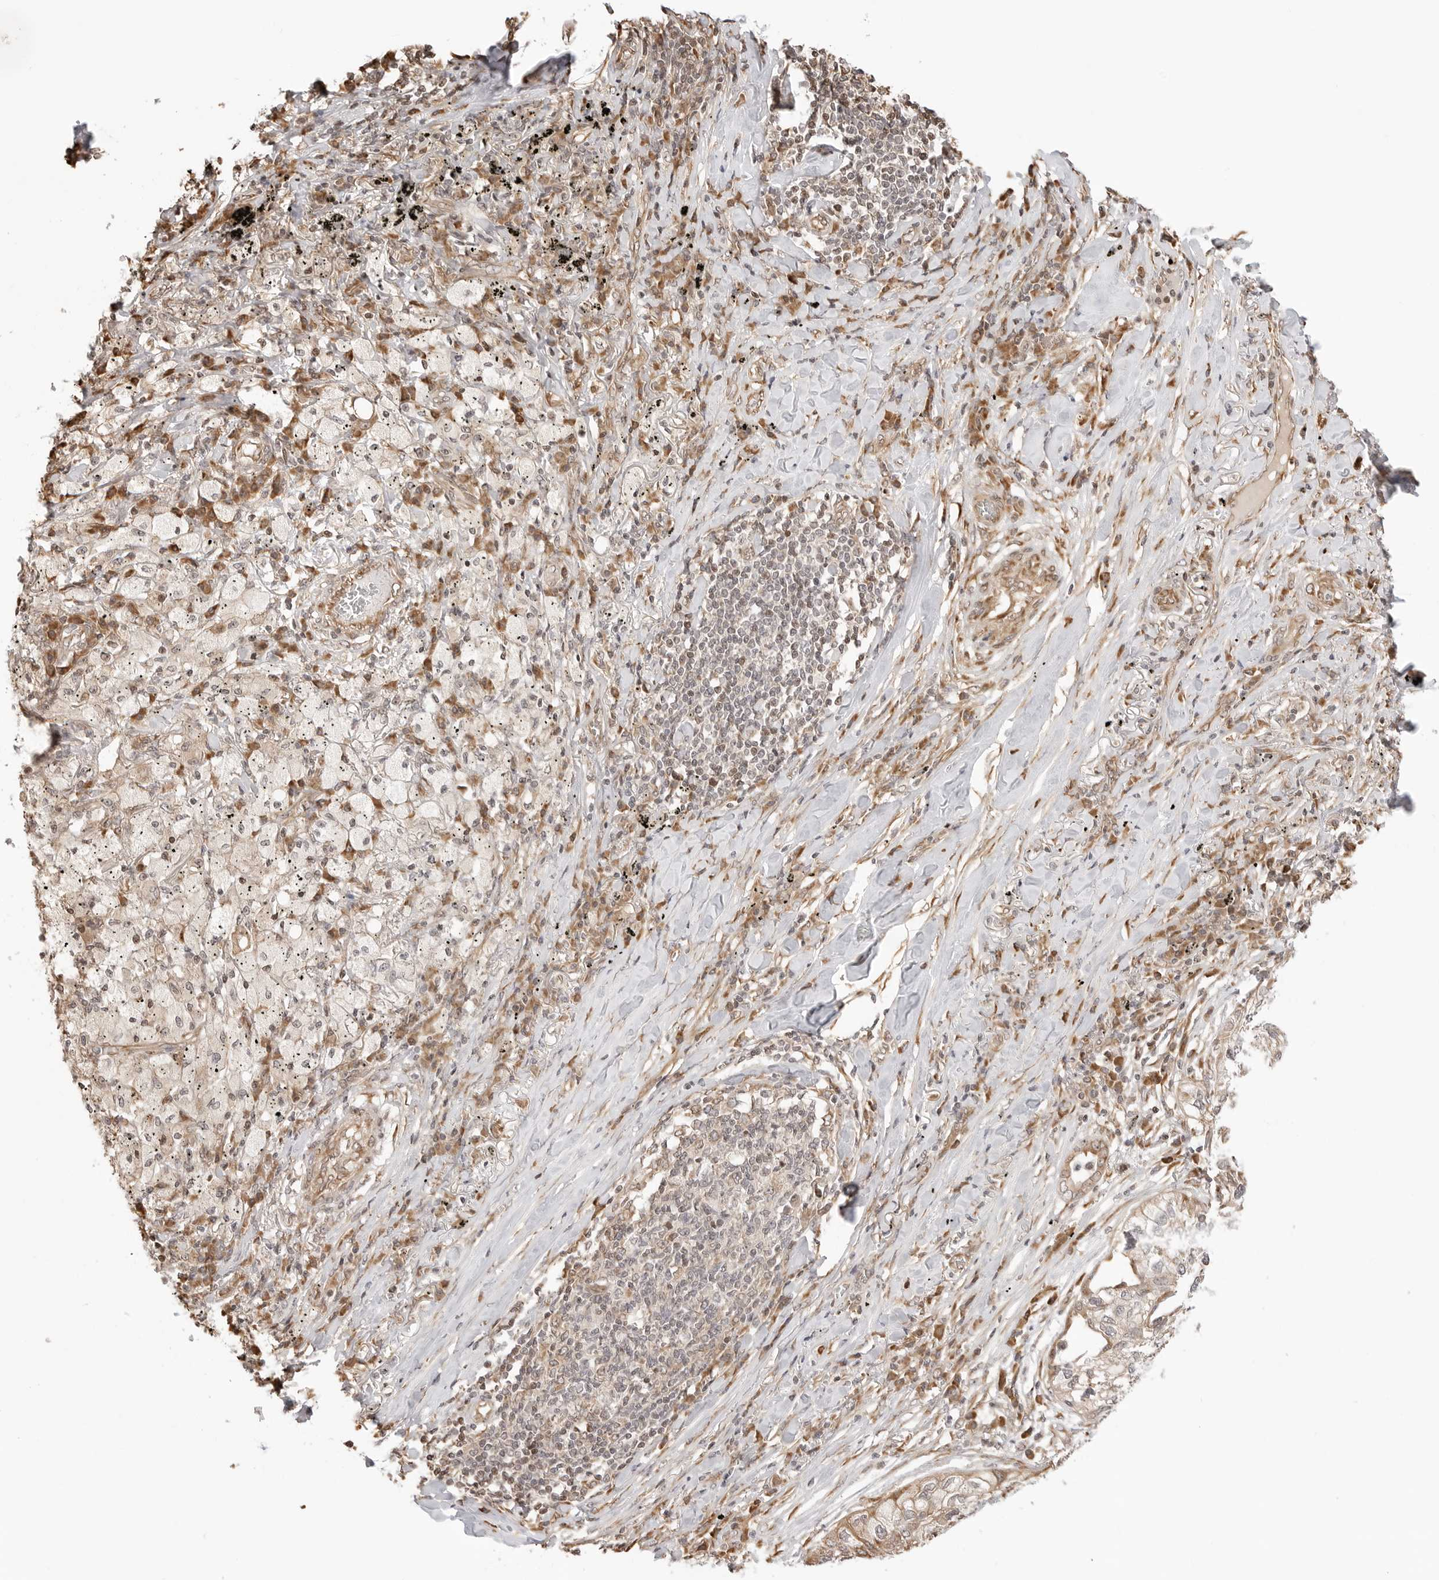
{"staining": {"intensity": "weak", "quantity": "<25%", "location": "cytoplasmic/membranous"}, "tissue": "lung cancer", "cell_type": "Tumor cells", "image_type": "cancer", "snomed": [{"axis": "morphology", "description": "Squamous cell carcinoma, NOS"}, {"axis": "topography", "description": "Lung"}], "caption": "Lung cancer (squamous cell carcinoma) was stained to show a protein in brown. There is no significant staining in tumor cells.", "gene": "FKBP14", "patient": {"sex": "female", "age": 63}}